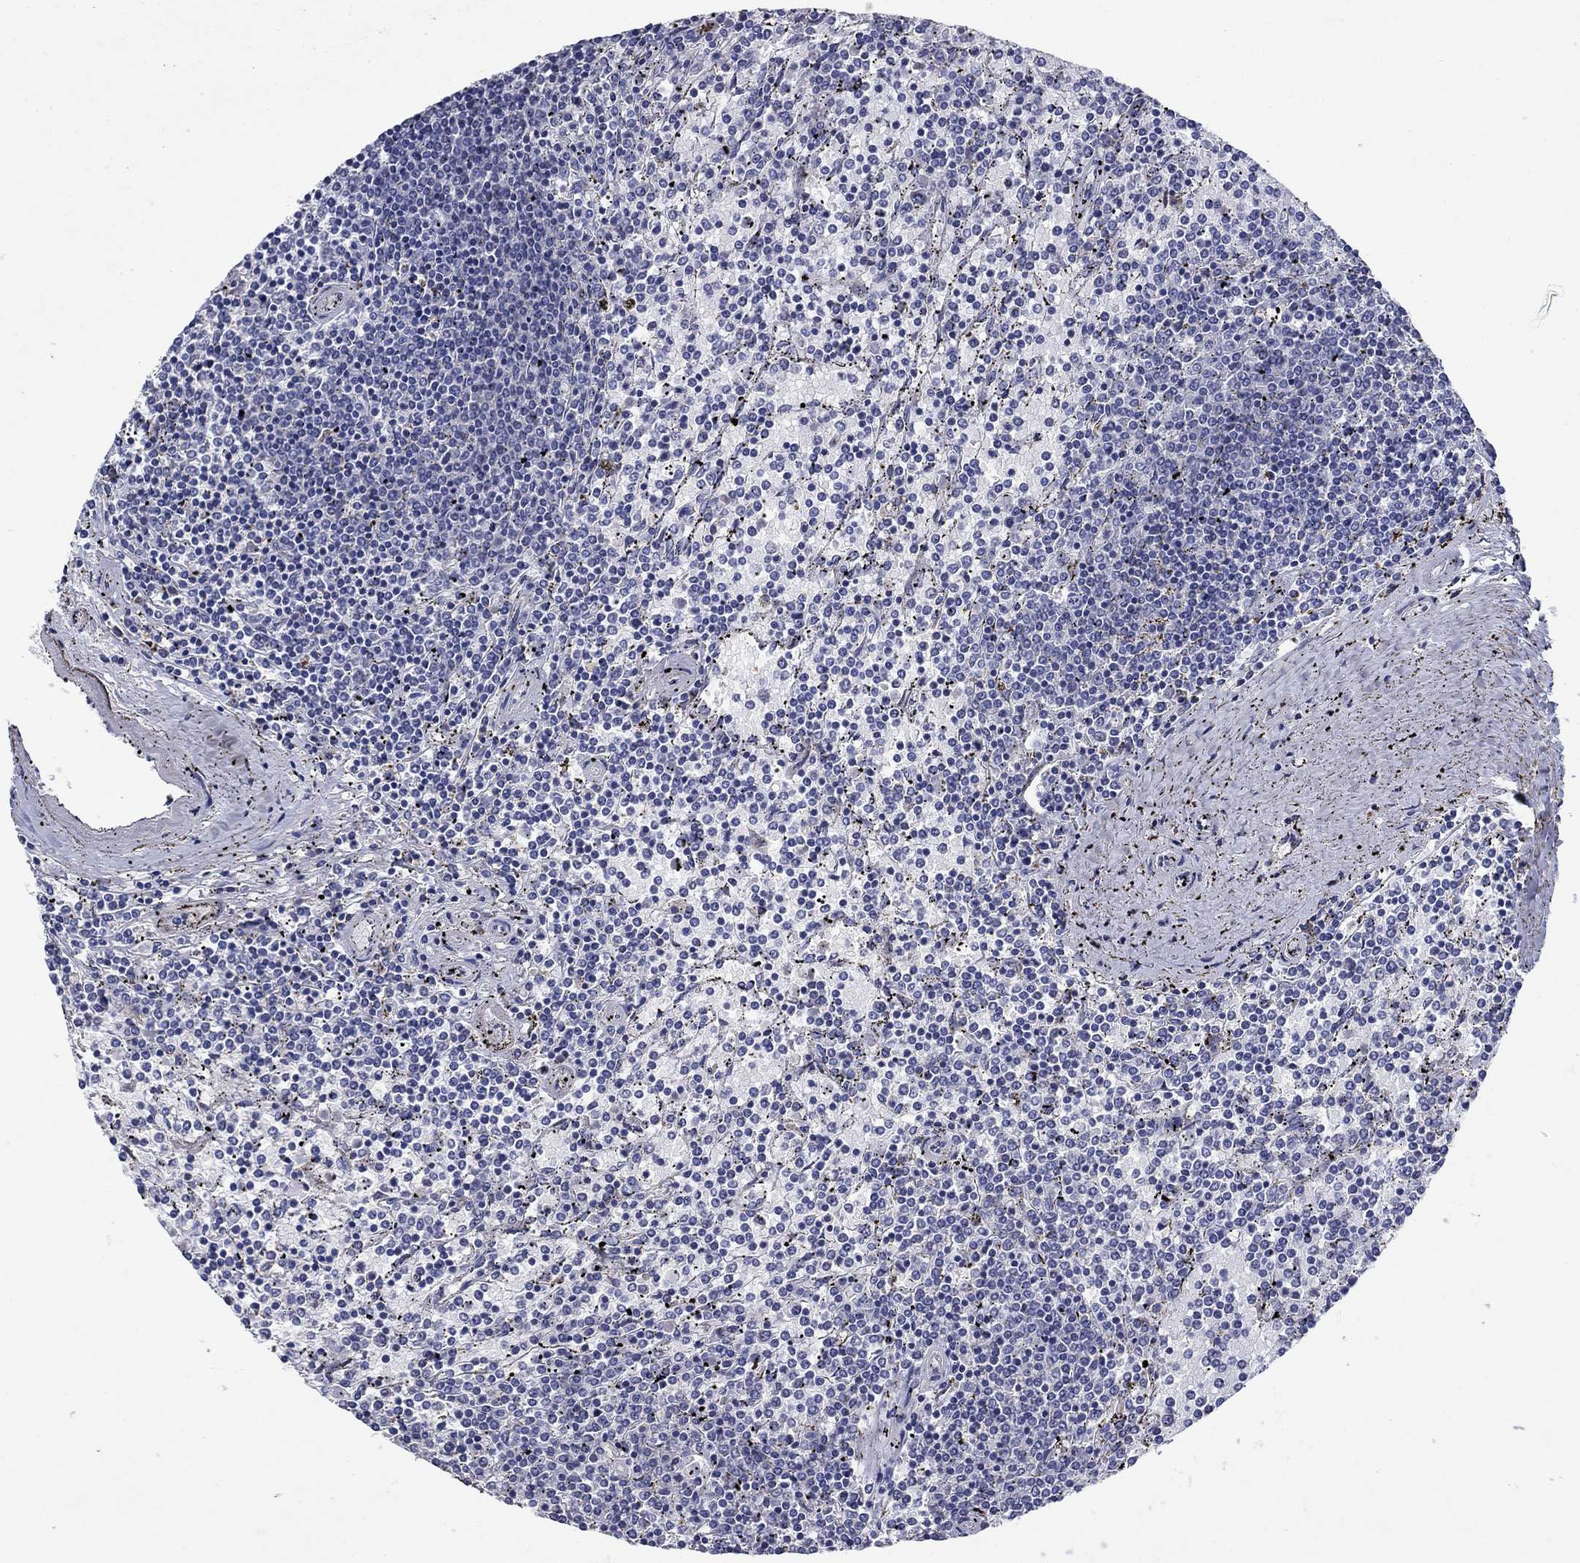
{"staining": {"intensity": "negative", "quantity": "none", "location": "none"}, "tissue": "lymphoma", "cell_type": "Tumor cells", "image_type": "cancer", "snomed": [{"axis": "morphology", "description": "Malignant lymphoma, non-Hodgkin's type, Low grade"}, {"axis": "topography", "description": "Spleen"}], "caption": "Tumor cells show no significant protein staining in low-grade malignant lymphoma, non-Hodgkin's type.", "gene": "SULT2B1", "patient": {"sex": "female", "age": 77}}